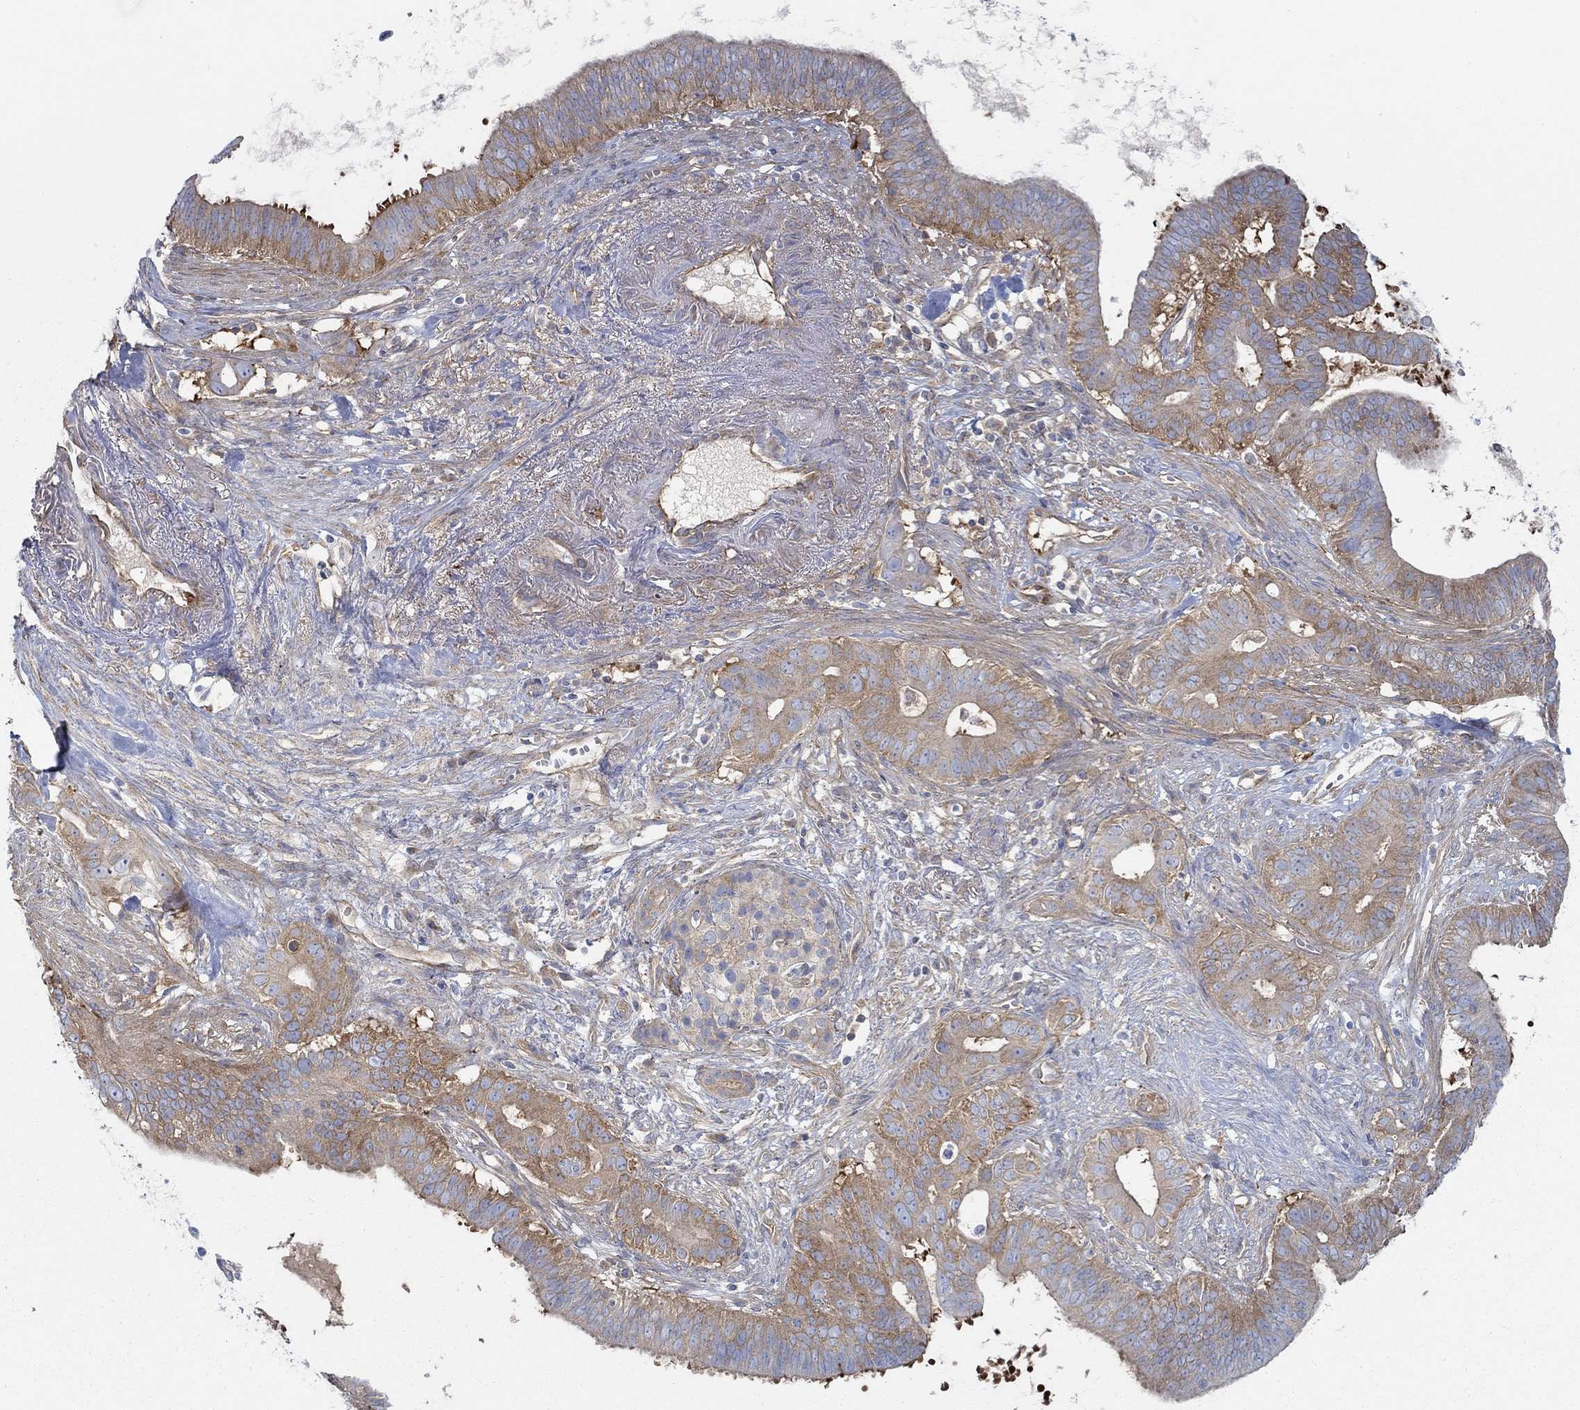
{"staining": {"intensity": "moderate", "quantity": "25%-75%", "location": "cytoplasmic/membranous"}, "tissue": "pancreatic cancer", "cell_type": "Tumor cells", "image_type": "cancer", "snomed": [{"axis": "morphology", "description": "Adenocarcinoma, NOS"}, {"axis": "topography", "description": "Pancreas"}], "caption": "Protein expression analysis of pancreatic cancer reveals moderate cytoplasmic/membranous expression in approximately 25%-75% of tumor cells.", "gene": "SPAG9", "patient": {"sex": "male", "age": 61}}